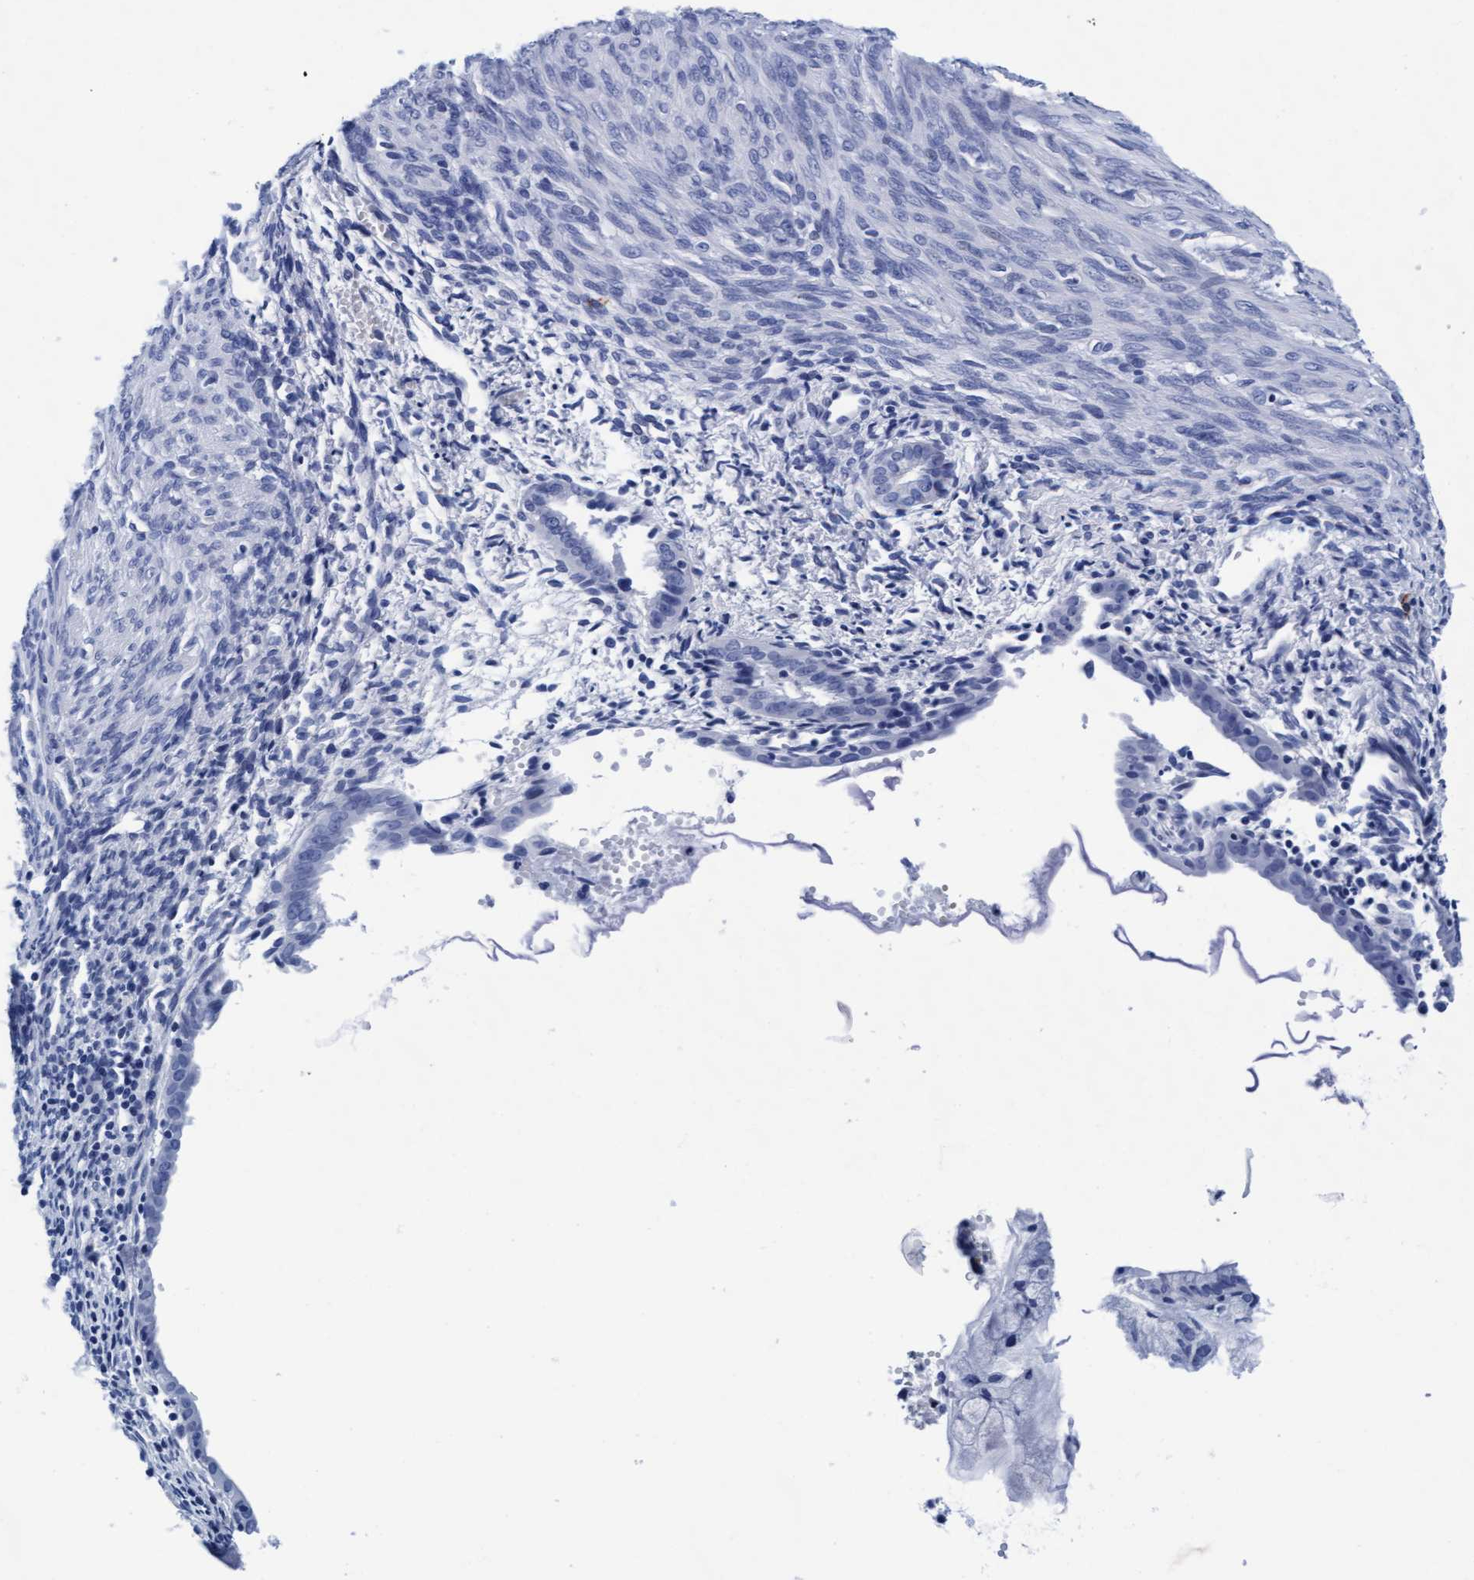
{"staining": {"intensity": "negative", "quantity": "none", "location": "none"}, "tissue": "cervical cancer", "cell_type": "Tumor cells", "image_type": "cancer", "snomed": [{"axis": "morphology", "description": "Normal tissue, NOS"}, {"axis": "morphology", "description": "Adenocarcinoma, NOS"}, {"axis": "topography", "description": "Cervix"}, {"axis": "topography", "description": "Endometrium"}], "caption": "Immunohistochemical staining of adenocarcinoma (cervical) reveals no significant staining in tumor cells. (DAB IHC, high magnification).", "gene": "ARSG", "patient": {"sex": "female", "age": 86}}